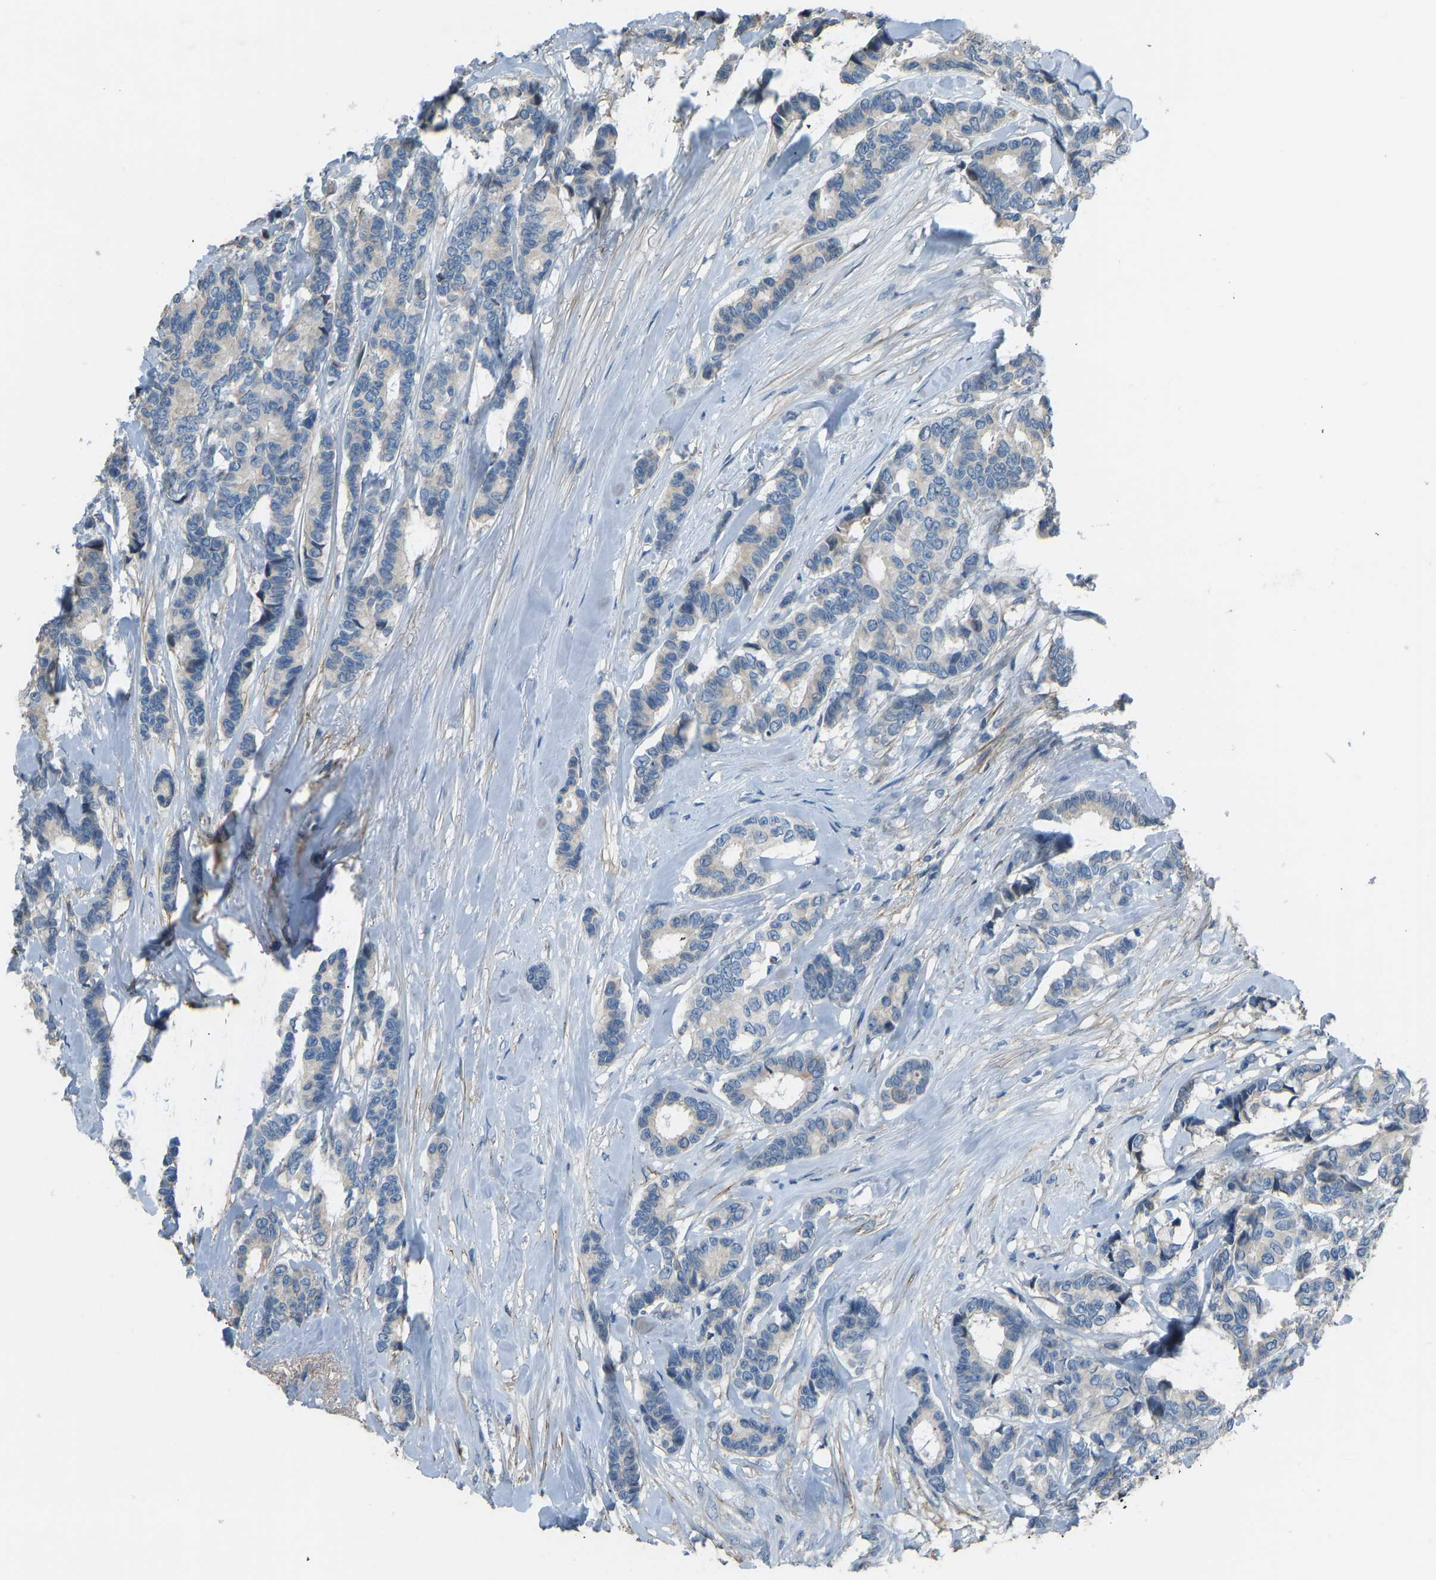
{"staining": {"intensity": "weak", "quantity": "<25%", "location": "cytoplasmic/membranous"}, "tissue": "breast cancer", "cell_type": "Tumor cells", "image_type": "cancer", "snomed": [{"axis": "morphology", "description": "Duct carcinoma"}, {"axis": "topography", "description": "Breast"}], "caption": "Immunohistochemistry image of neoplastic tissue: human breast cancer stained with DAB (3,3'-diaminobenzidine) demonstrates no significant protein positivity in tumor cells.", "gene": "FBLN2", "patient": {"sex": "female", "age": 87}}